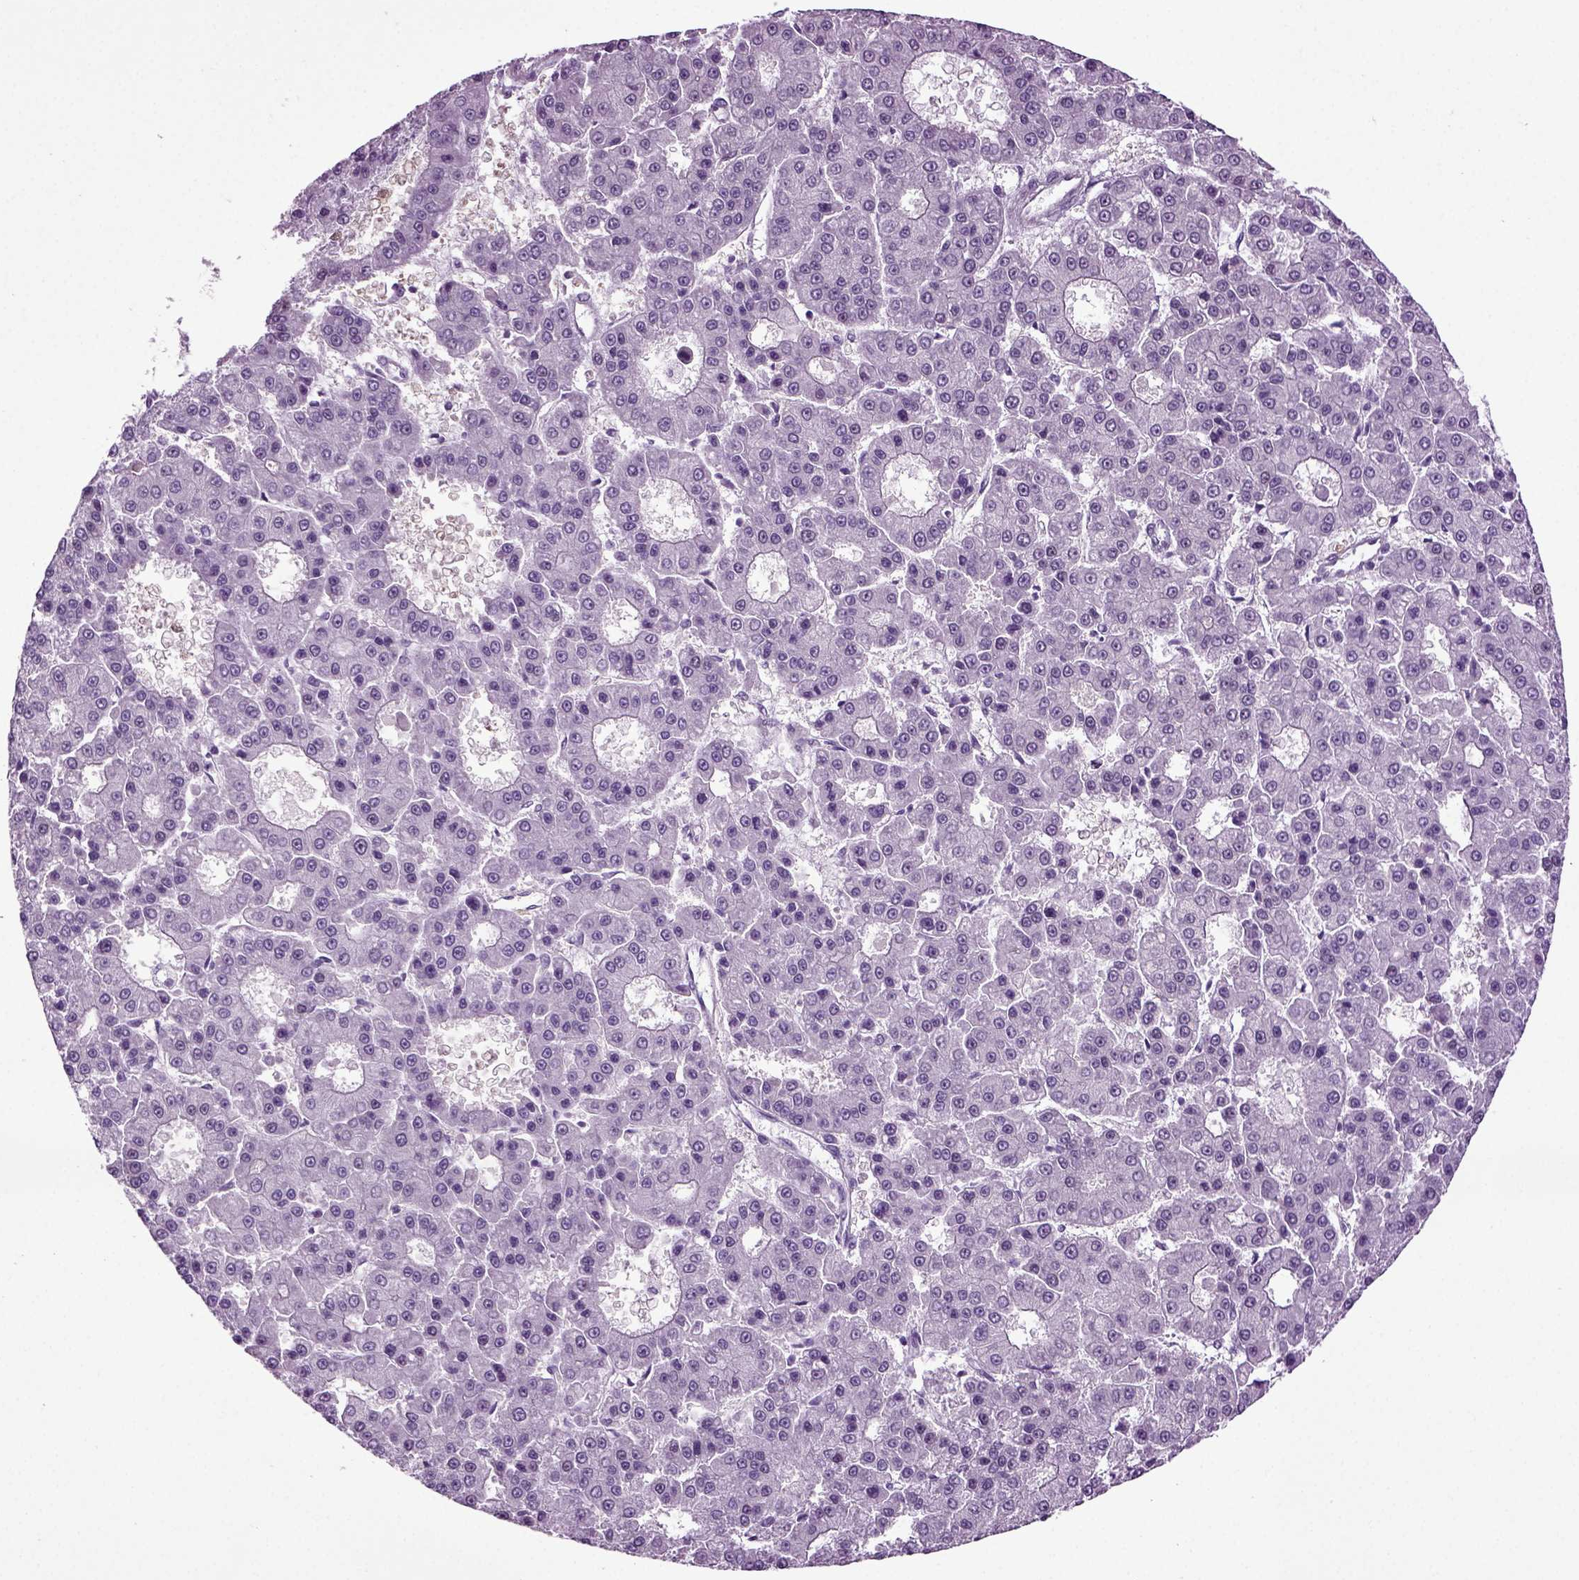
{"staining": {"intensity": "negative", "quantity": "none", "location": "none"}, "tissue": "liver cancer", "cell_type": "Tumor cells", "image_type": "cancer", "snomed": [{"axis": "morphology", "description": "Carcinoma, Hepatocellular, NOS"}, {"axis": "topography", "description": "Liver"}], "caption": "The immunohistochemistry photomicrograph has no significant expression in tumor cells of liver cancer (hepatocellular carcinoma) tissue. (DAB IHC visualized using brightfield microscopy, high magnification).", "gene": "RFX3", "patient": {"sex": "male", "age": 70}}